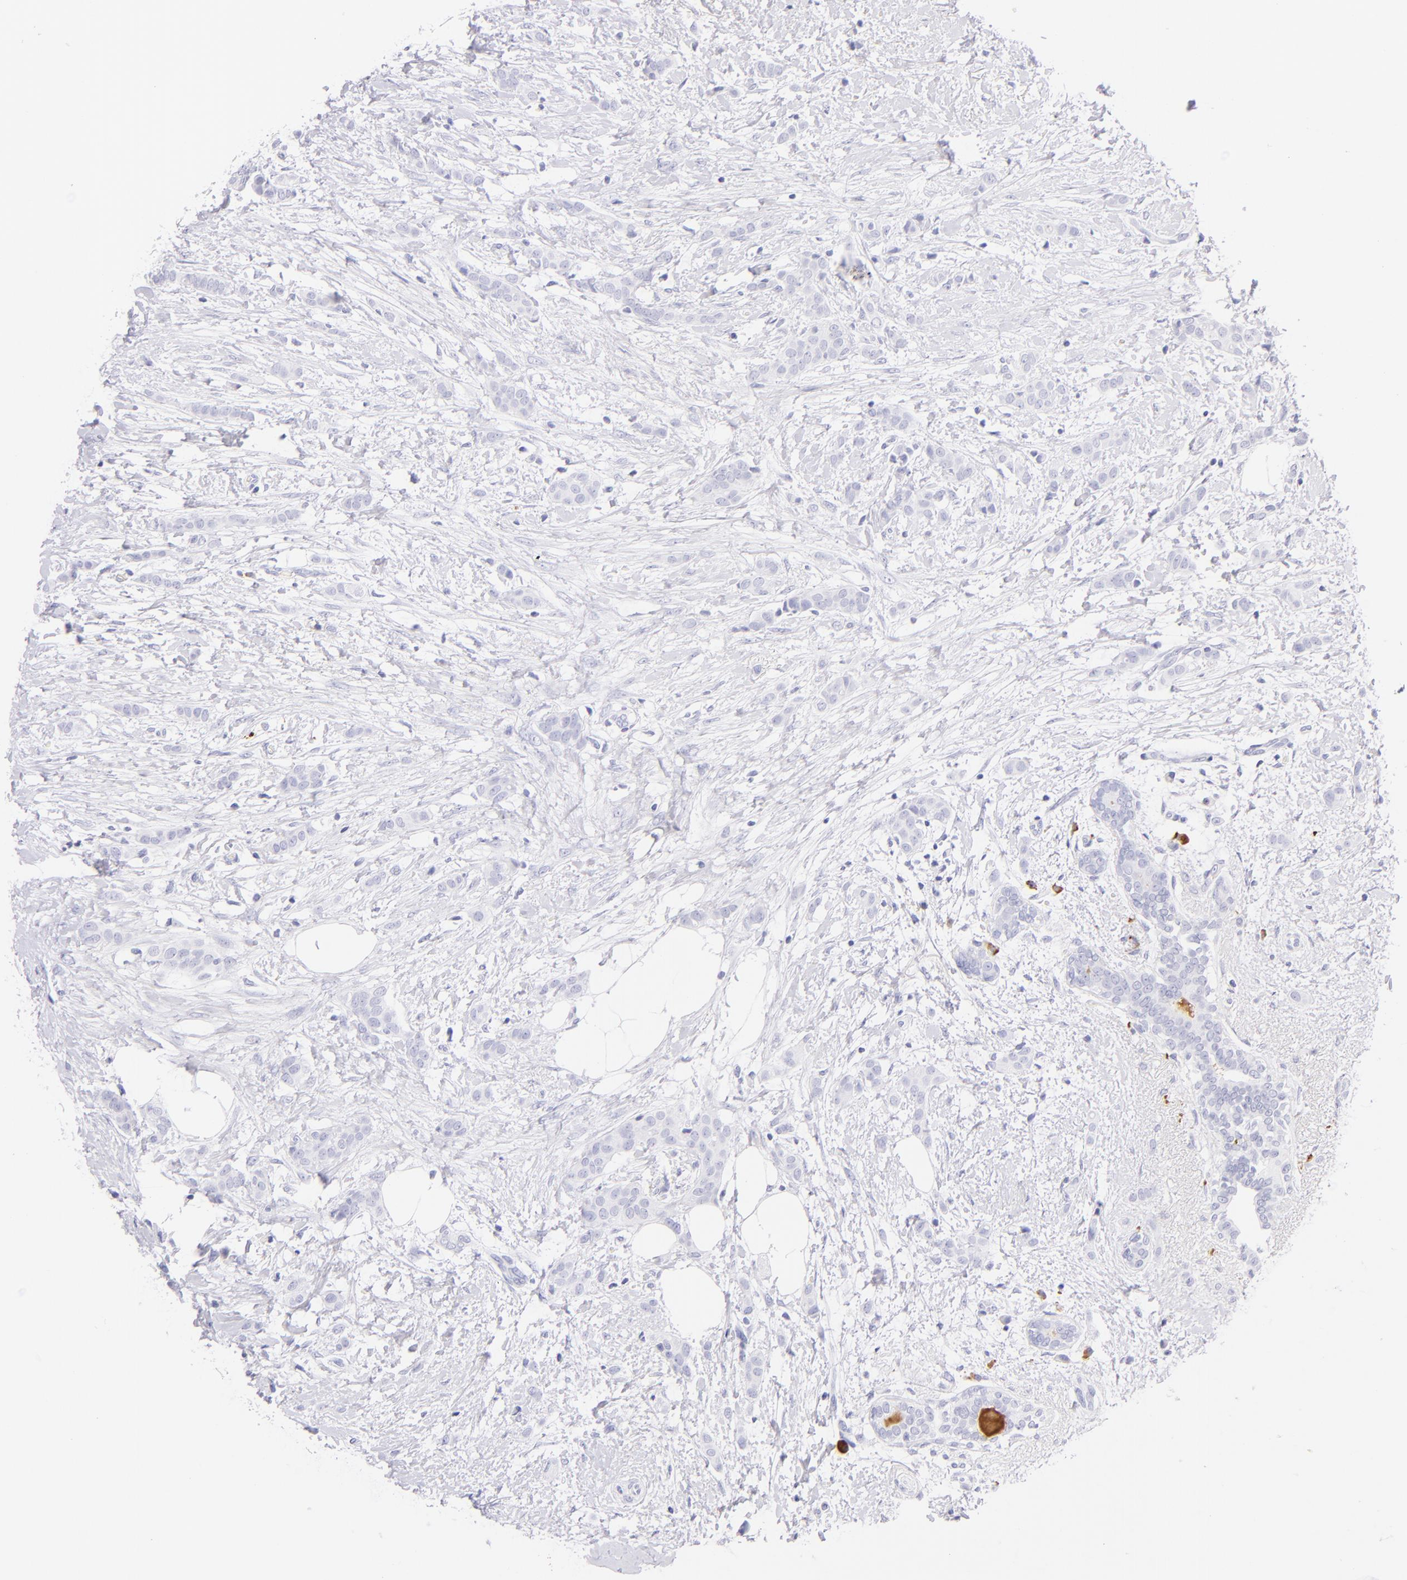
{"staining": {"intensity": "negative", "quantity": "none", "location": "none"}, "tissue": "breast cancer", "cell_type": "Tumor cells", "image_type": "cancer", "snomed": [{"axis": "morphology", "description": "Lobular carcinoma"}, {"axis": "topography", "description": "Breast"}], "caption": "High power microscopy histopathology image of an IHC image of breast lobular carcinoma, revealing no significant staining in tumor cells.", "gene": "SDC1", "patient": {"sex": "female", "age": 55}}